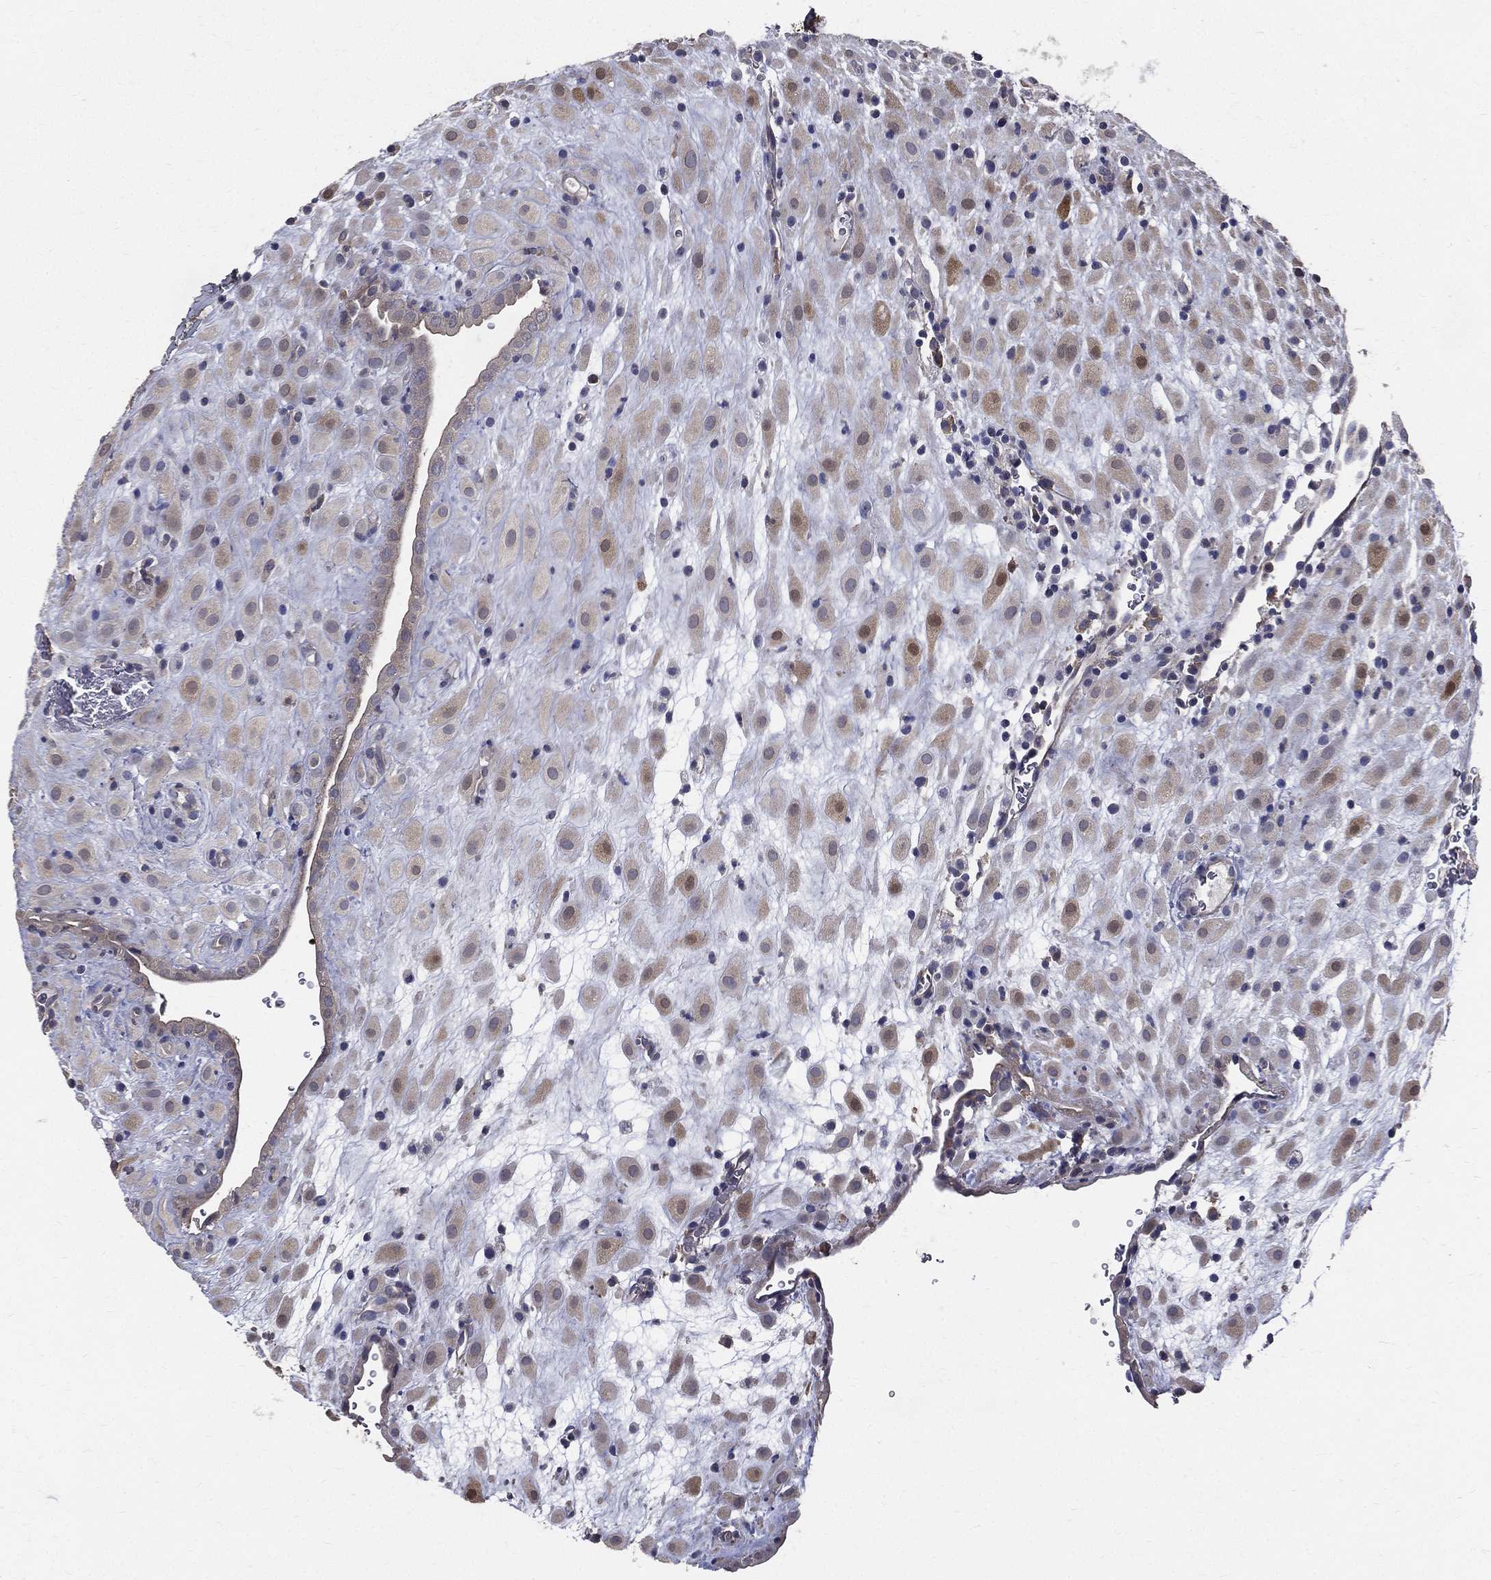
{"staining": {"intensity": "moderate", "quantity": "<25%", "location": "cytoplasmic/membranous,nuclear"}, "tissue": "placenta", "cell_type": "Decidual cells", "image_type": "normal", "snomed": [{"axis": "morphology", "description": "Normal tissue, NOS"}, {"axis": "topography", "description": "Placenta"}], "caption": "This is an image of IHC staining of benign placenta, which shows moderate staining in the cytoplasmic/membranous,nuclear of decidual cells.", "gene": "SERPINB2", "patient": {"sex": "female", "age": 19}}